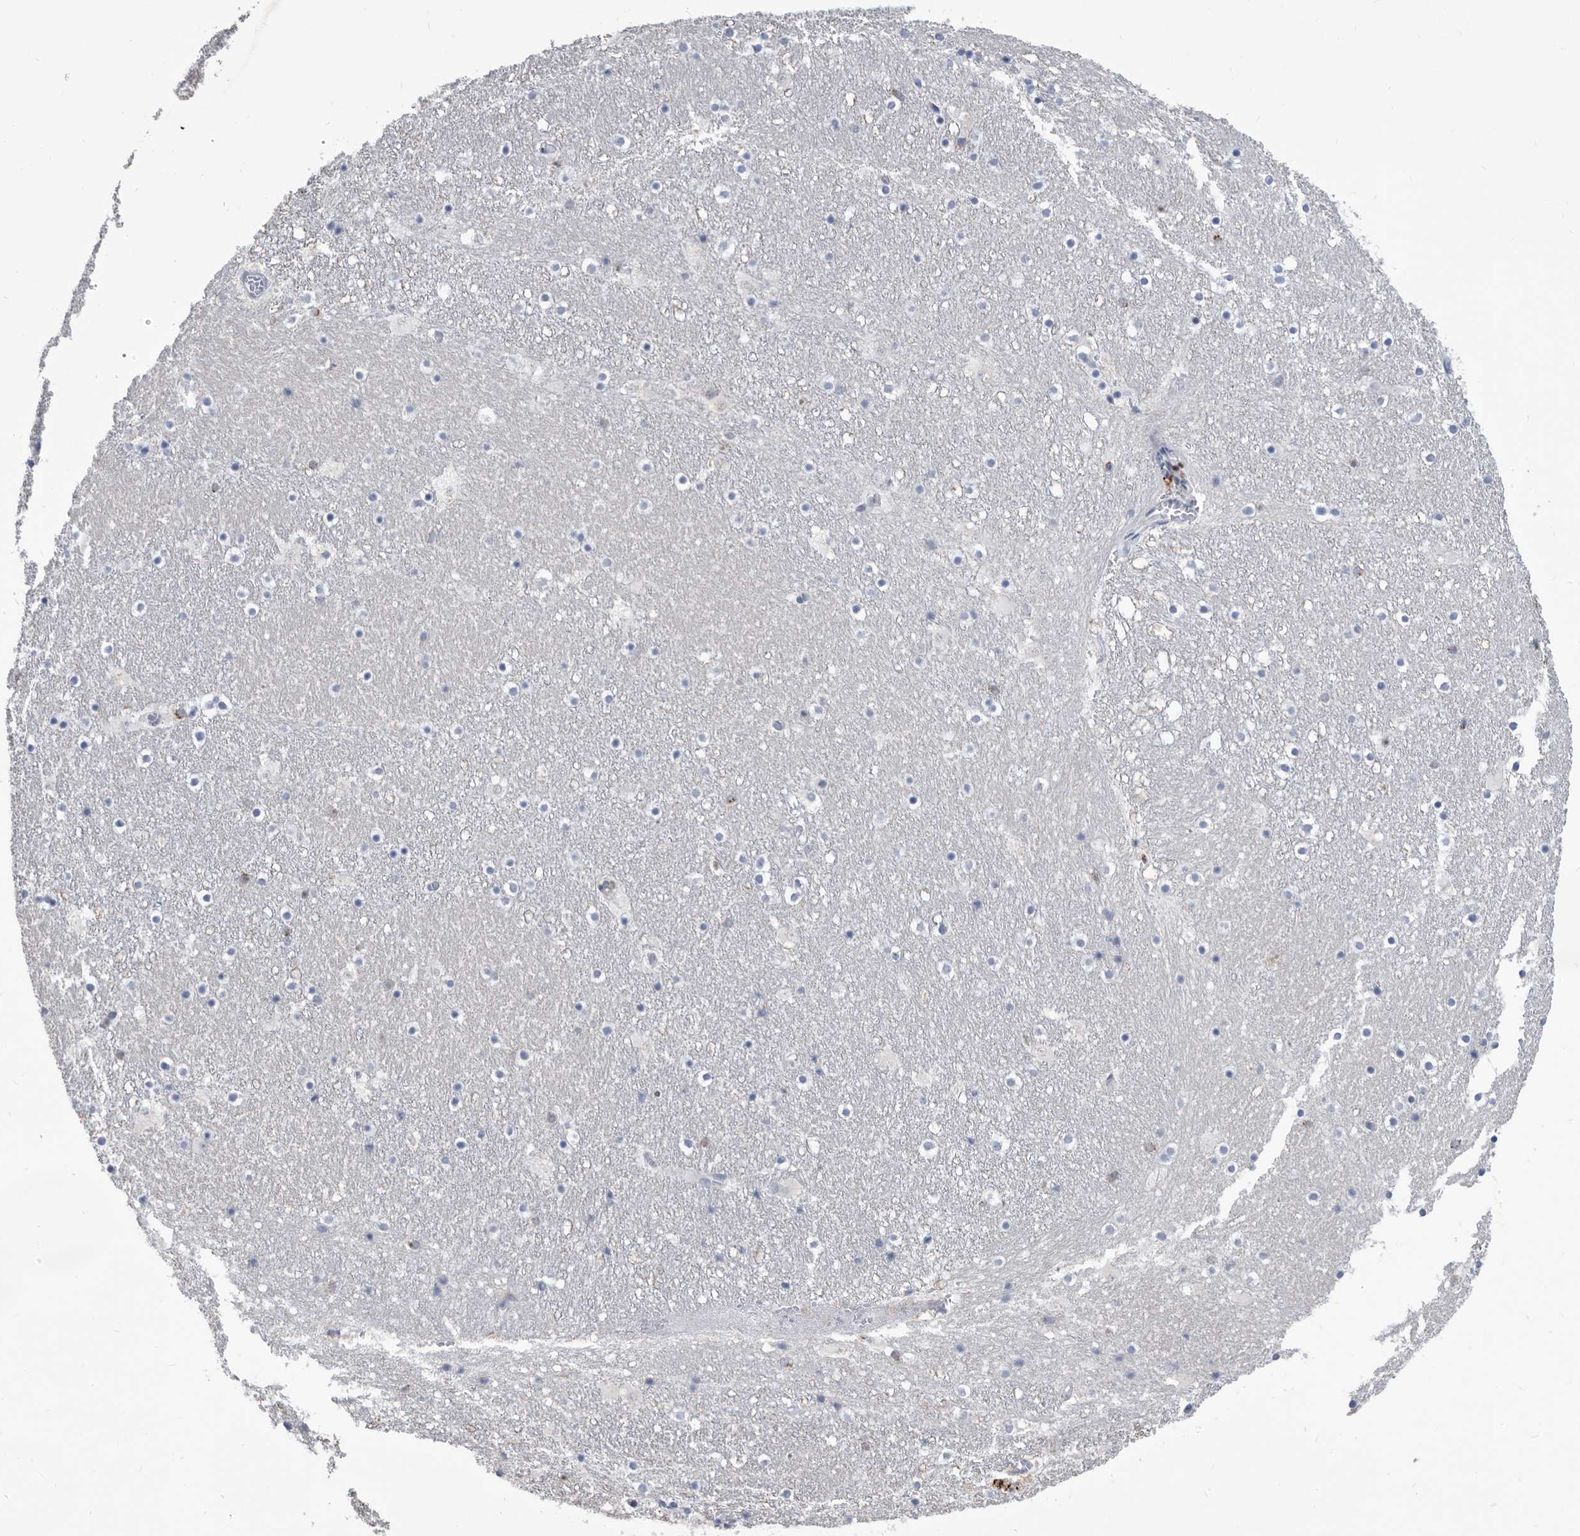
{"staining": {"intensity": "negative", "quantity": "none", "location": "none"}, "tissue": "caudate", "cell_type": "Glial cells", "image_type": "normal", "snomed": [{"axis": "morphology", "description": "Normal tissue, NOS"}, {"axis": "topography", "description": "Lateral ventricle wall"}], "caption": "This is a micrograph of IHC staining of normal caudate, which shows no expression in glial cells. Brightfield microscopy of immunohistochemistry (IHC) stained with DAB (brown) and hematoxylin (blue), captured at high magnification.", "gene": "TSTD1", "patient": {"sex": "male", "age": 45}}